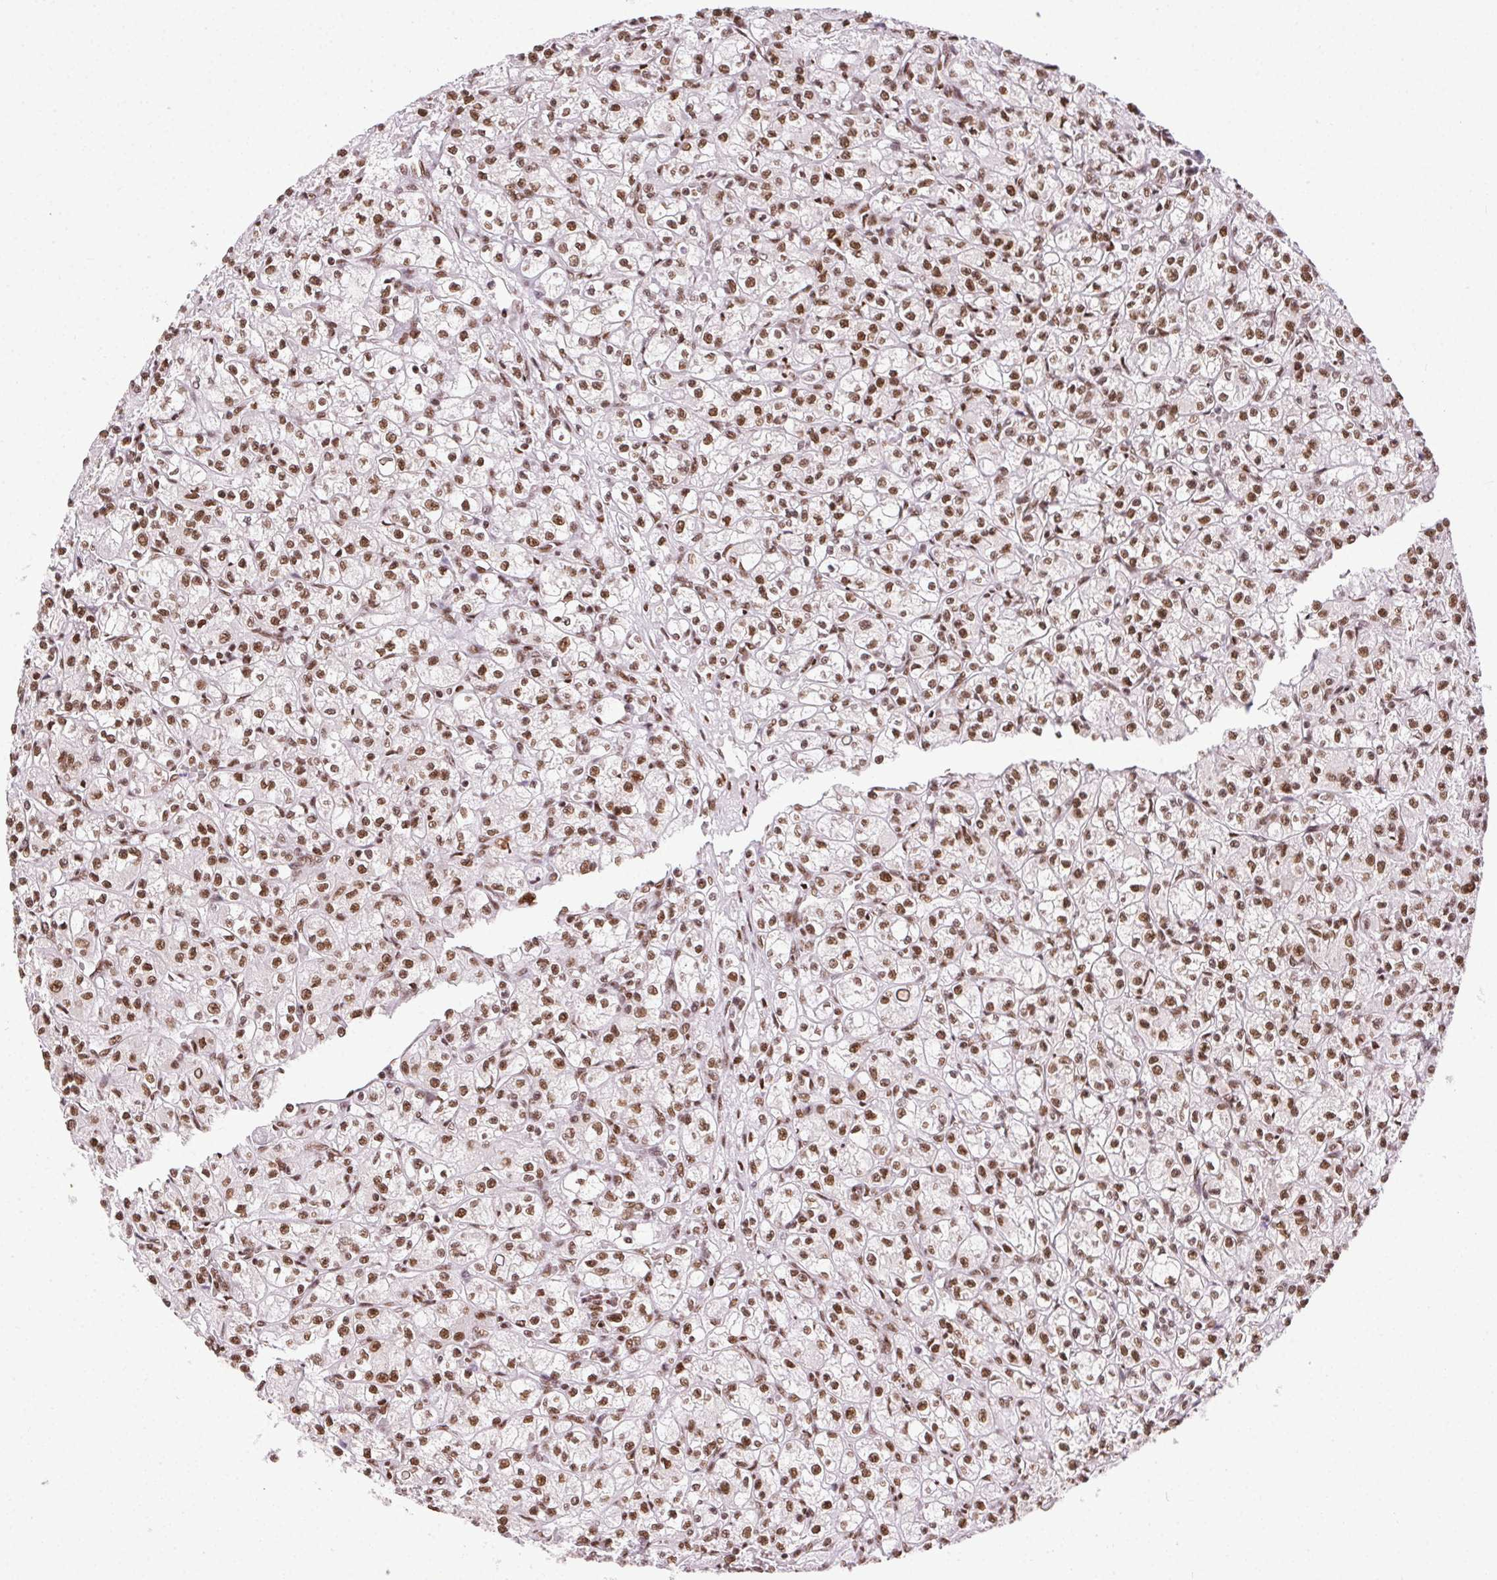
{"staining": {"intensity": "moderate", "quantity": ">75%", "location": "nuclear"}, "tissue": "renal cancer", "cell_type": "Tumor cells", "image_type": "cancer", "snomed": [{"axis": "morphology", "description": "Adenocarcinoma, NOS"}, {"axis": "topography", "description": "Kidney"}], "caption": "IHC photomicrograph of neoplastic tissue: human renal cancer stained using immunohistochemistry (IHC) exhibits medium levels of moderate protein expression localized specifically in the nuclear of tumor cells, appearing as a nuclear brown color.", "gene": "TRA2B", "patient": {"sex": "female", "age": 70}}